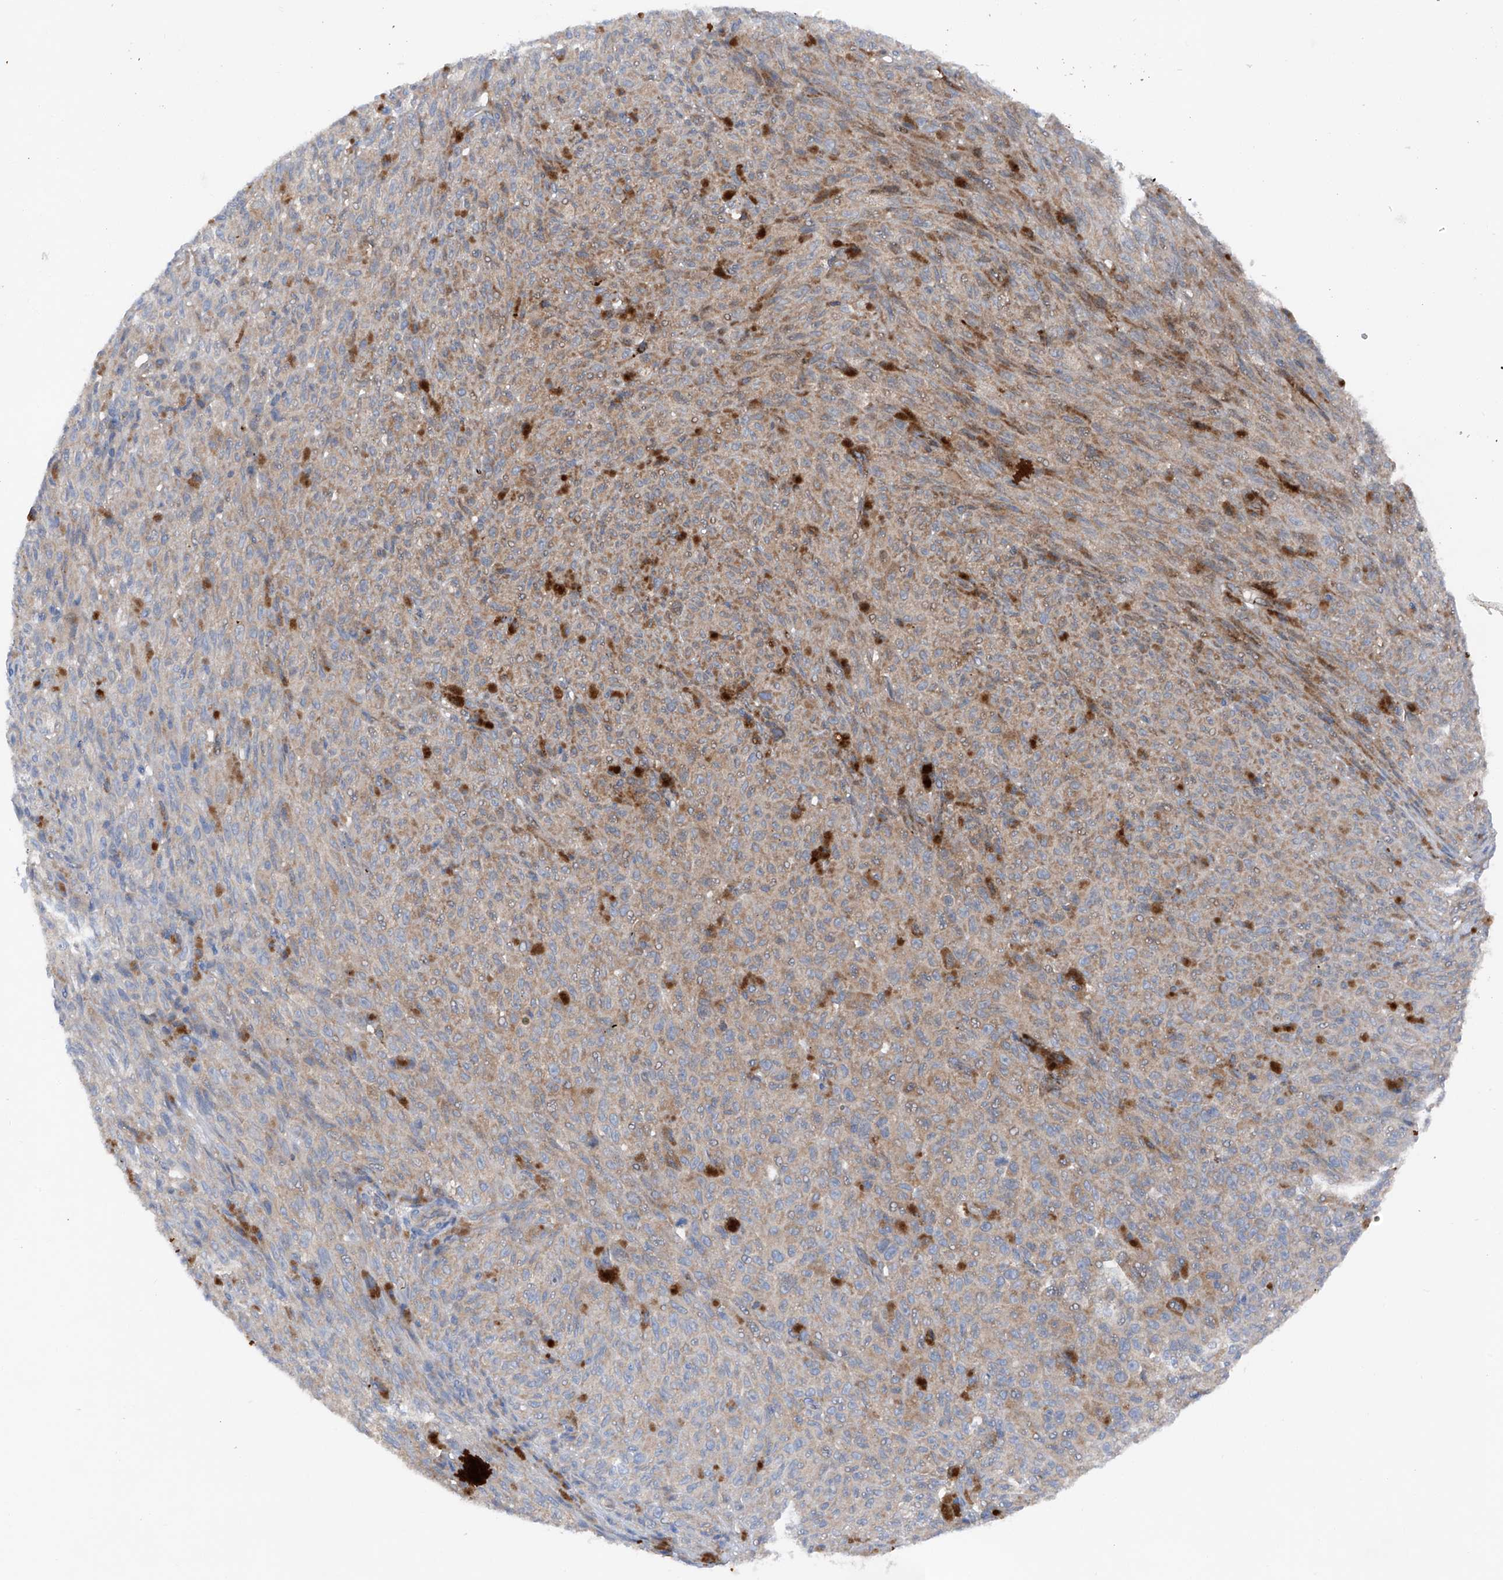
{"staining": {"intensity": "moderate", "quantity": ">75%", "location": "cytoplasmic/membranous"}, "tissue": "melanoma", "cell_type": "Tumor cells", "image_type": "cancer", "snomed": [{"axis": "morphology", "description": "Malignant melanoma, NOS"}, {"axis": "topography", "description": "Skin"}], "caption": "This micrograph displays immunohistochemistry (IHC) staining of human melanoma, with medium moderate cytoplasmic/membranous staining in about >75% of tumor cells.", "gene": "DAD1", "patient": {"sex": "female", "age": 82}}